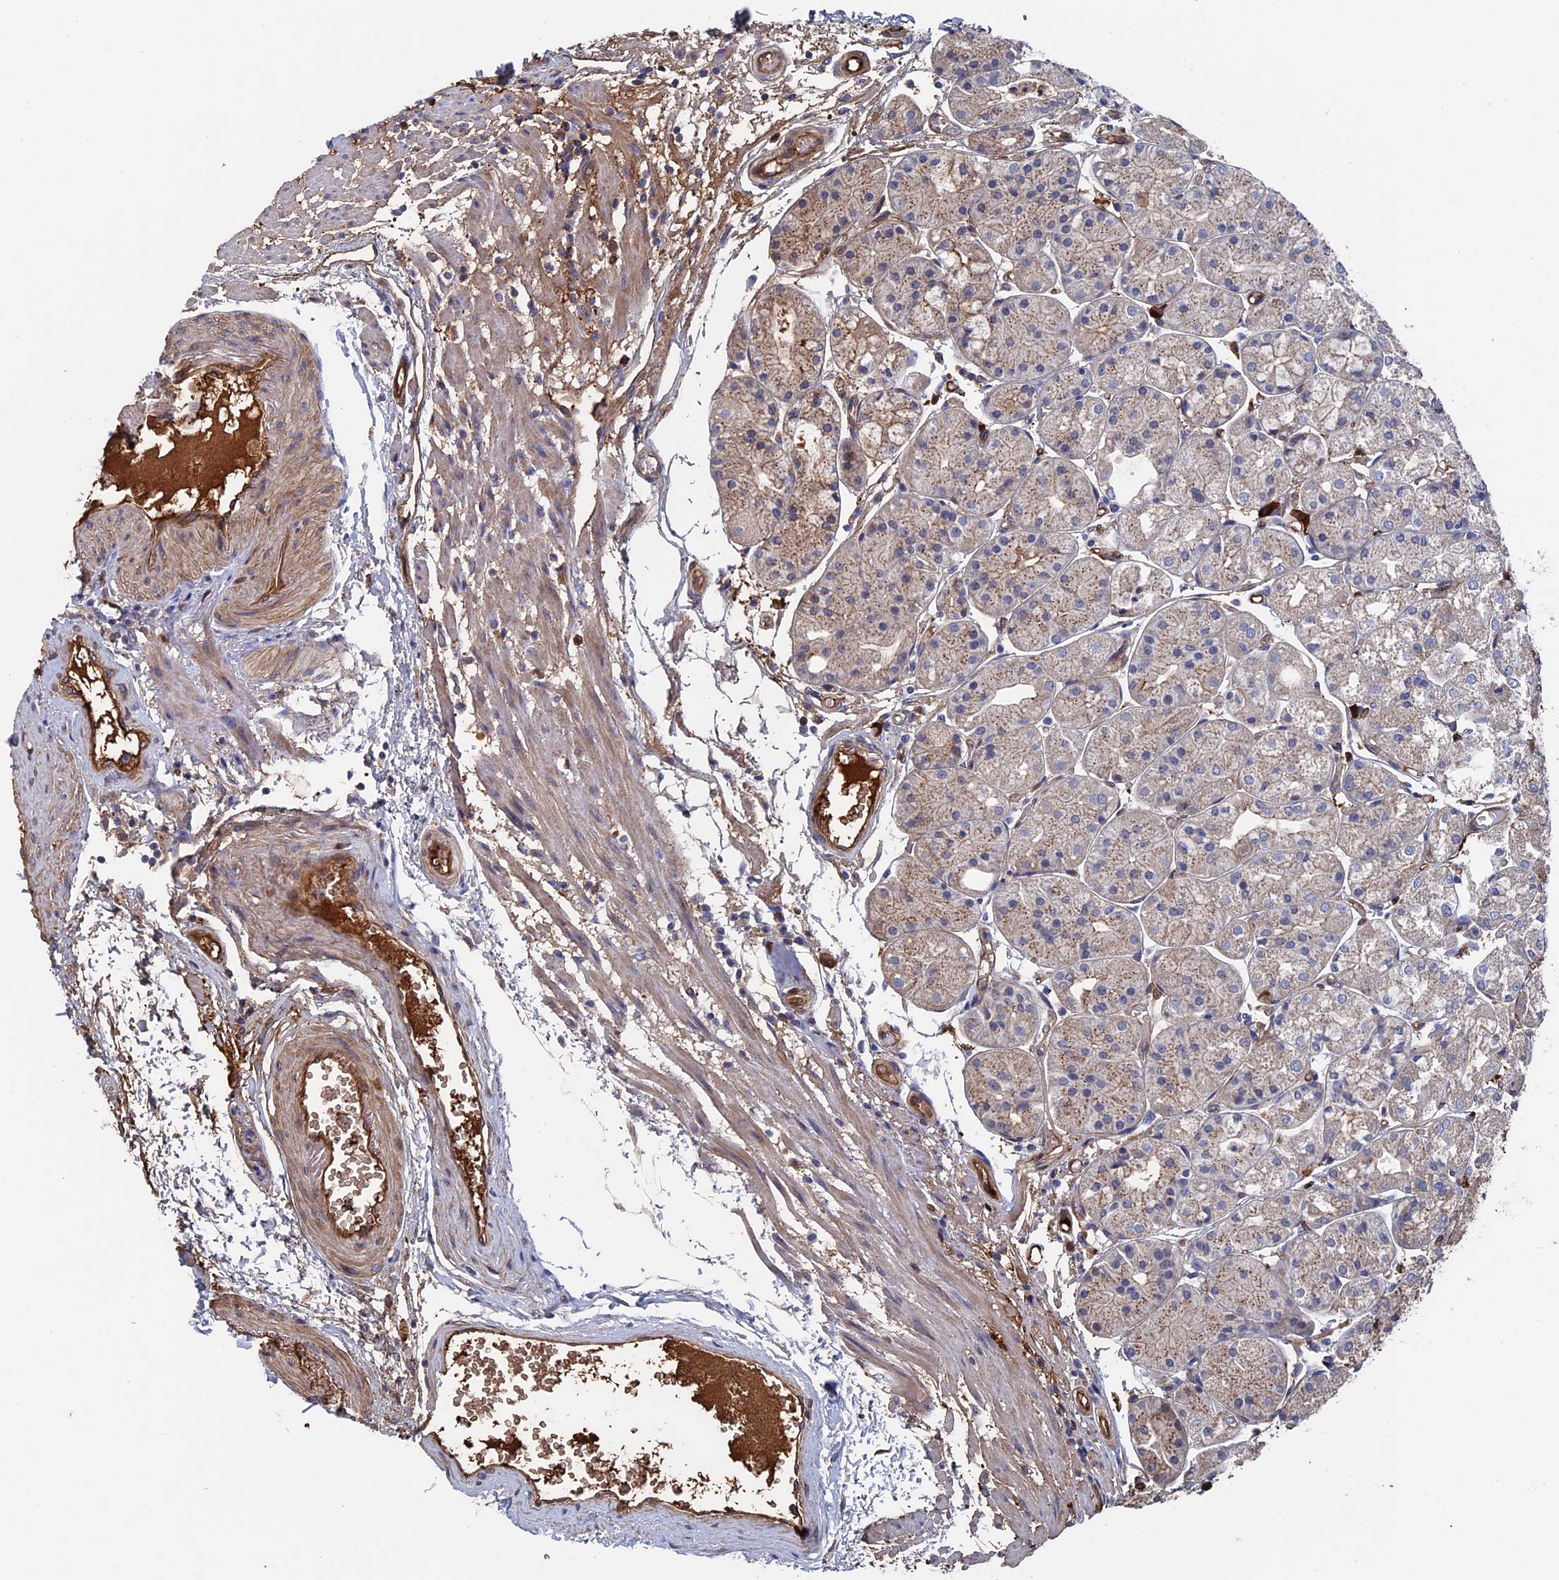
{"staining": {"intensity": "weak", "quantity": ">75%", "location": "cytoplasmic/membranous"}, "tissue": "stomach", "cell_type": "Glandular cells", "image_type": "normal", "snomed": [{"axis": "morphology", "description": "Normal tissue, NOS"}, {"axis": "topography", "description": "Stomach, upper"}], "caption": "The immunohistochemical stain shows weak cytoplasmic/membranous staining in glandular cells of unremarkable stomach. Nuclei are stained in blue.", "gene": "RPUSD1", "patient": {"sex": "male", "age": 72}}